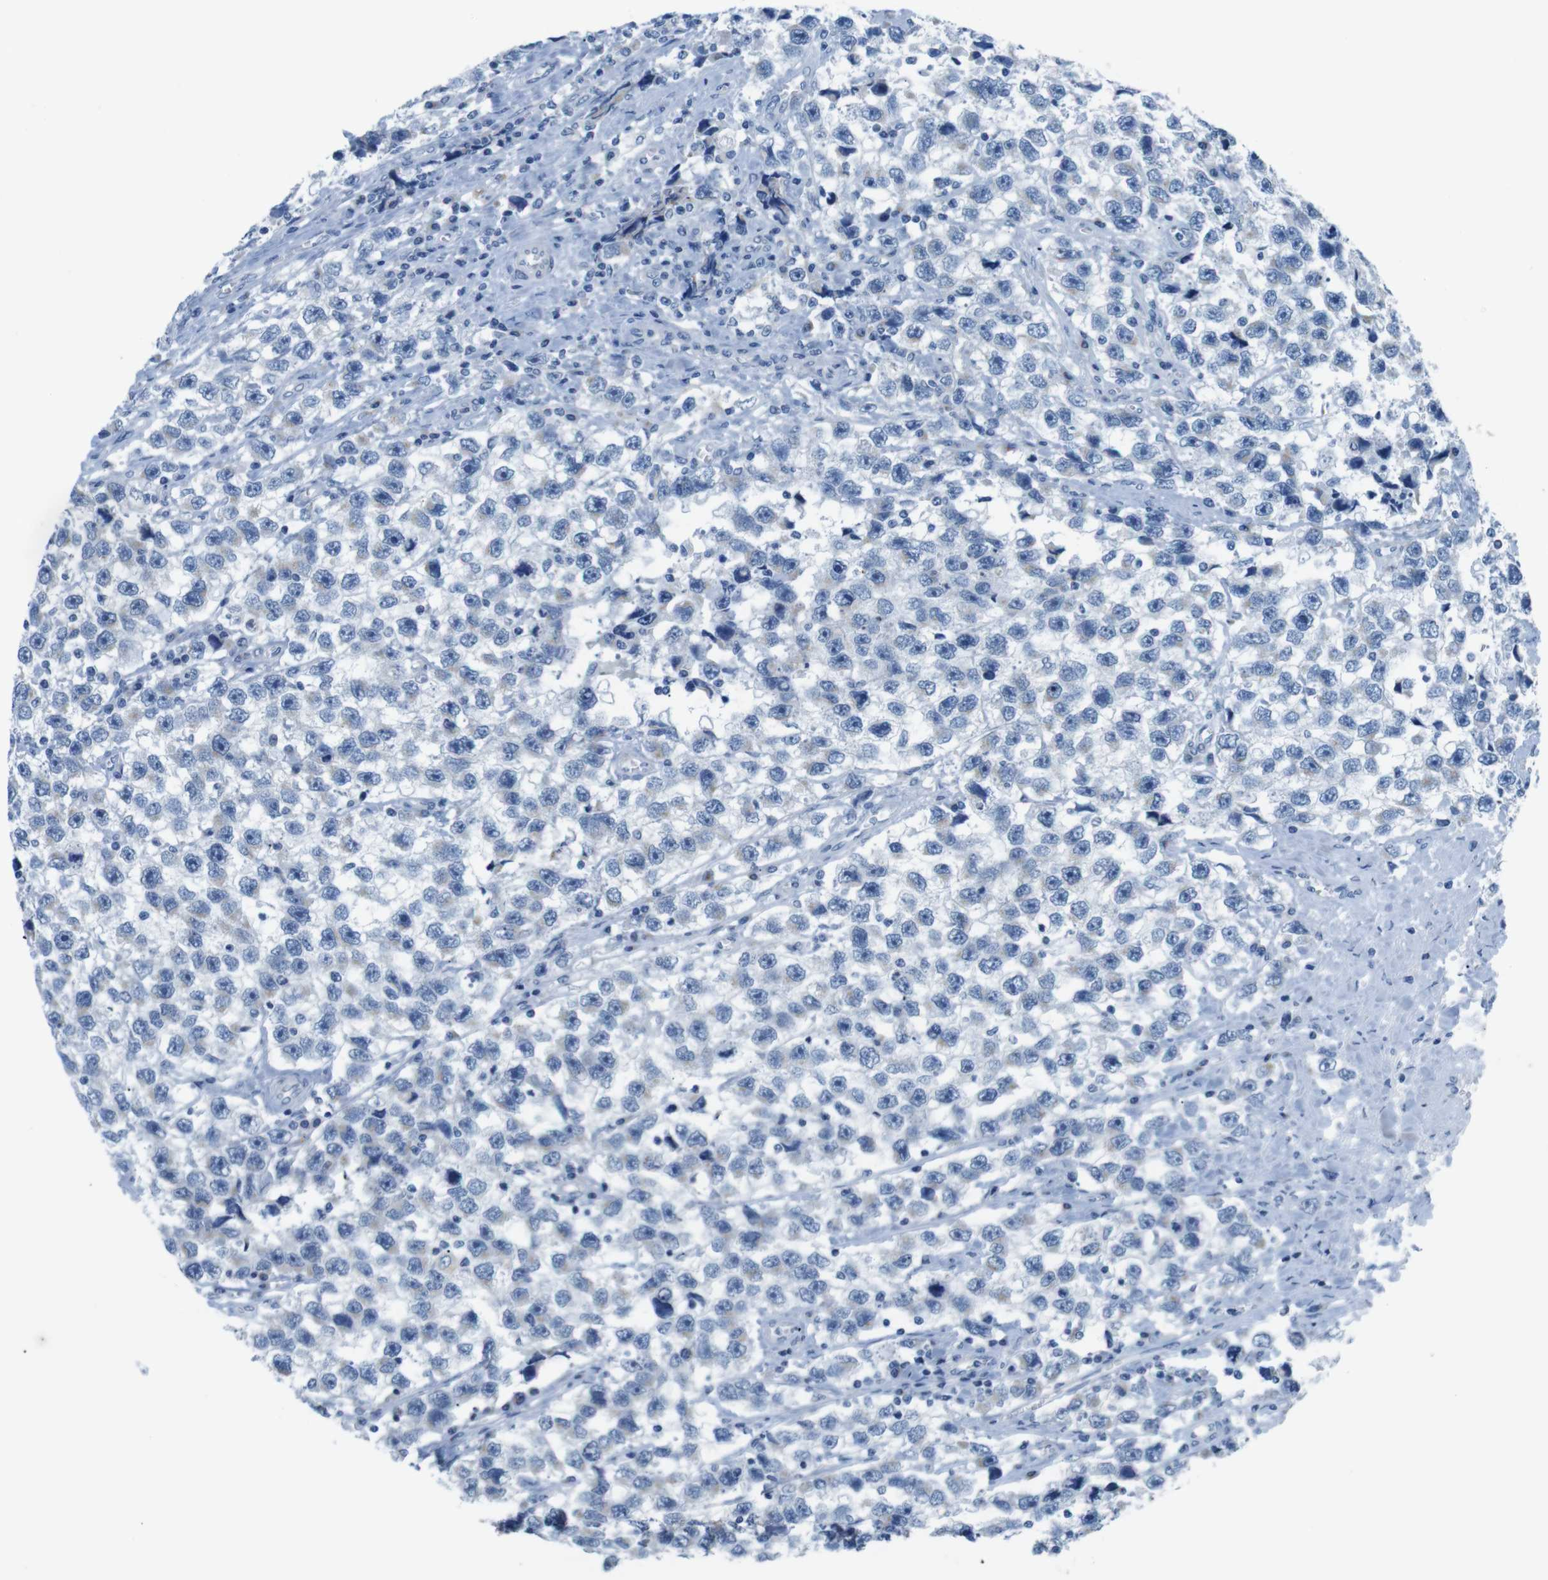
{"staining": {"intensity": "negative", "quantity": "none", "location": "none"}, "tissue": "testis cancer", "cell_type": "Tumor cells", "image_type": "cancer", "snomed": [{"axis": "morphology", "description": "Seminoma, NOS"}, {"axis": "topography", "description": "Testis"}], "caption": "The photomicrograph displays no significant positivity in tumor cells of testis cancer. (Brightfield microscopy of DAB immunohistochemistry (IHC) at high magnification).", "gene": "GOLGA2", "patient": {"sex": "male", "age": 33}}